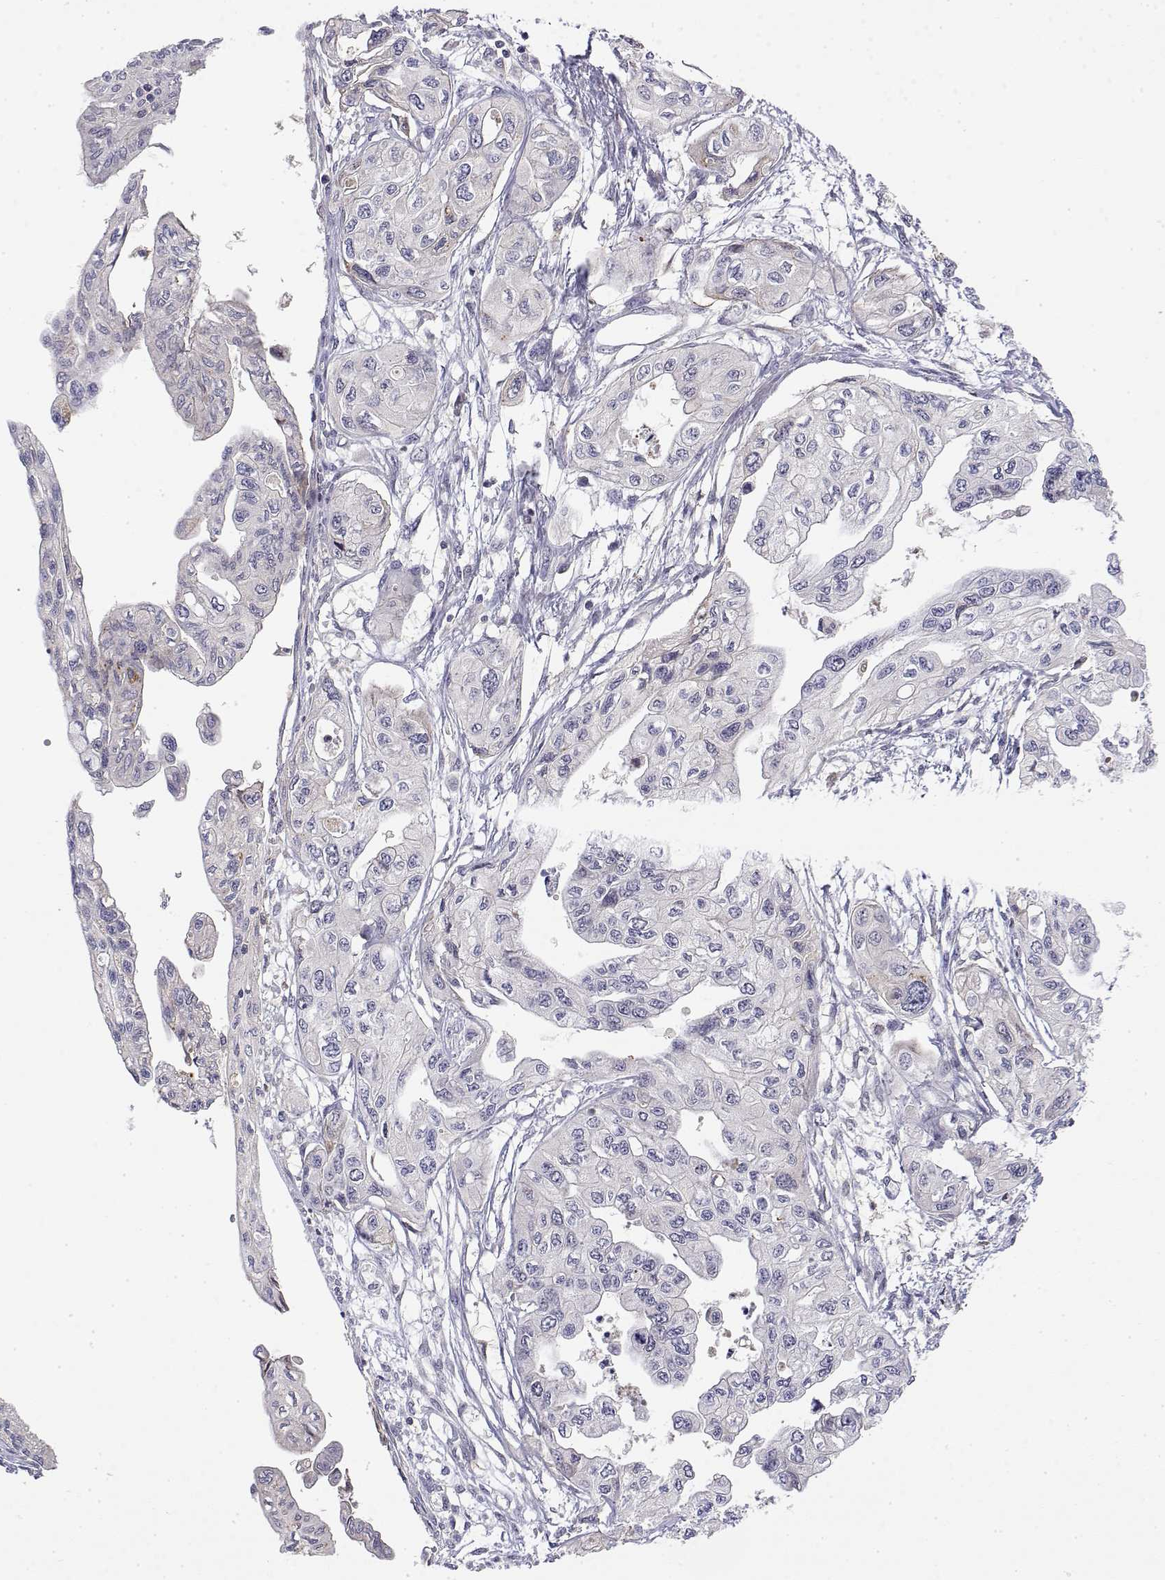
{"staining": {"intensity": "negative", "quantity": "none", "location": "none"}, "tissue": "pancreatic cancer", "cell_type": "Tumor cells", "image_type": "cancer", "snomed": [{"axis": "morphology", "description": "Adenocarcinoma, NOS"}, {"axis": "topography", "description": "Pancreas"}], "caption": "IHC of pancreatic cancer (adenocarcinoma) shows no positivity in tumor cells.", "gene": "IGFBP4", "patient": {"sex": "female", "age": 76}}